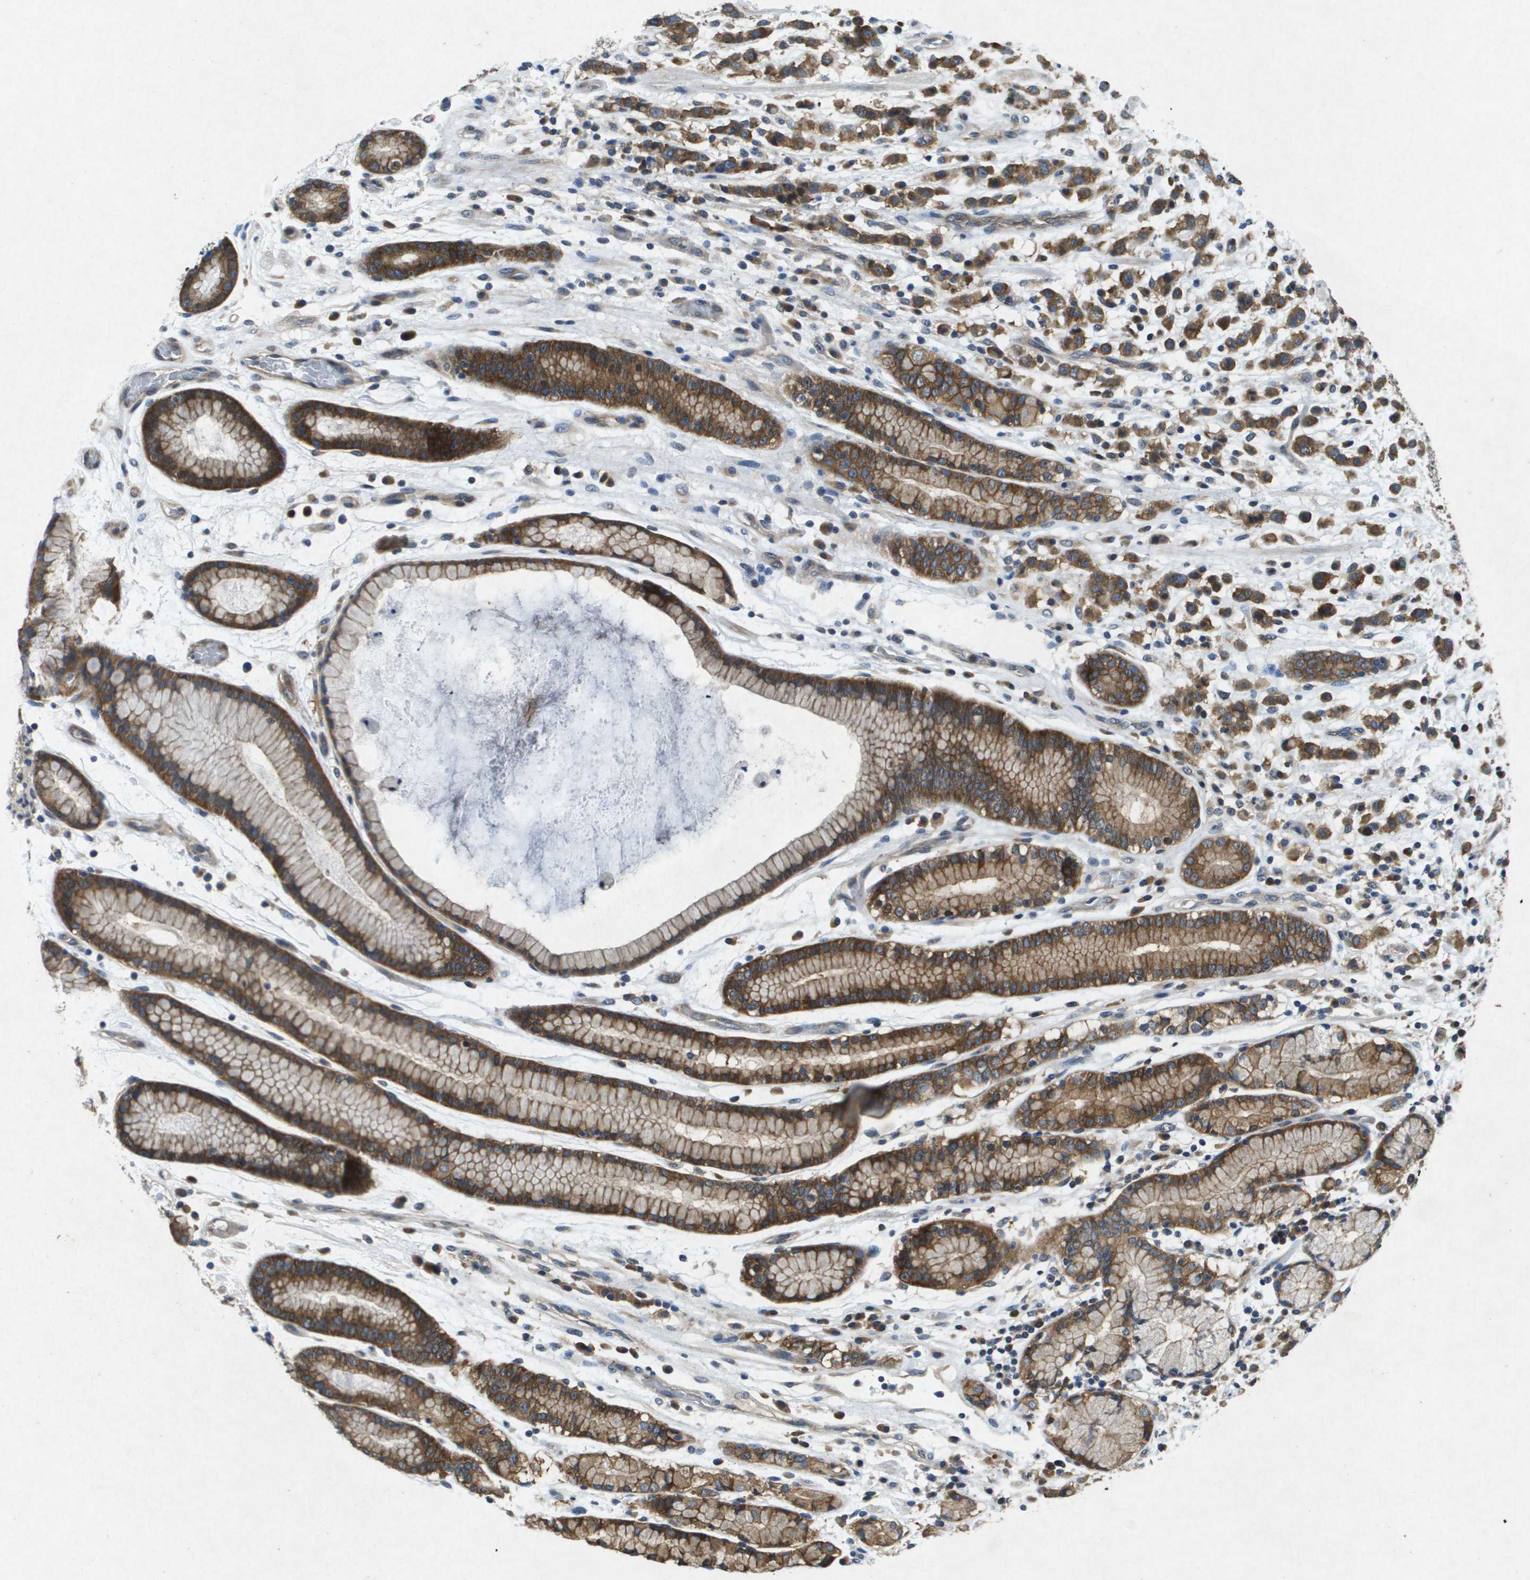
{"staining": {"intensity": "strong", "quantity": ">75%", "location": "cytoplasmic/membranous"}, "tissue": "stomach cancer", "cell_type": "Tumor cells", "image_type": "cancer", "snomed": [{"axis": "morphology", "description": "Adenocarcinoma, NOS"}, {"axis": "topography", "description": "Stomach, lower"}], "caption": "Strong cytoplasmic/membranous expression is appreciated in approximately >75% of tumor cells in stomach cancer. The protein is shown in brown color, while the nuclei are stained blue.", "gene": "PTPRT", "patient": {"sex": "male", "age": 88}}